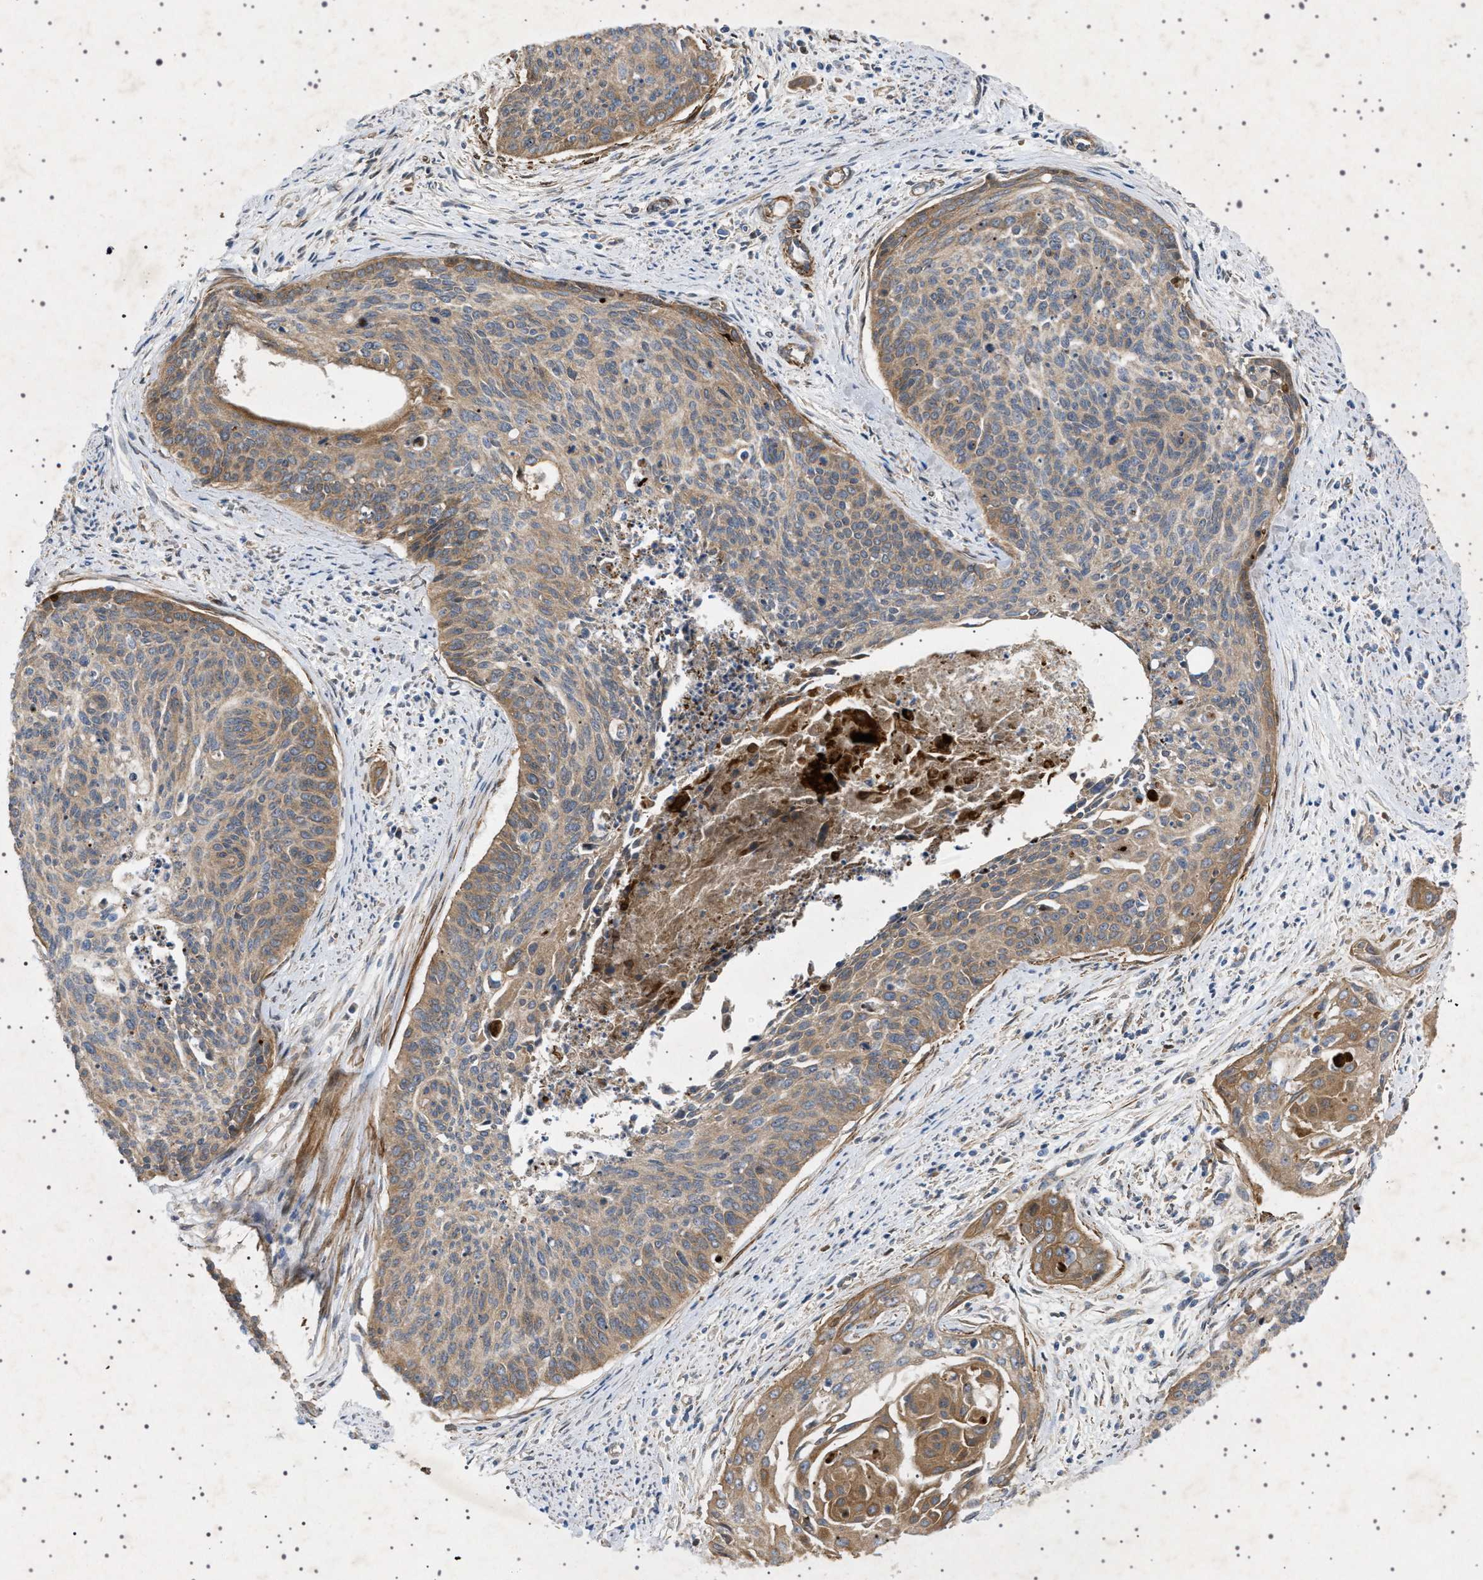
{"staining": {"intensity": "moderate", "quantity": ">75%", "location": "cytoplasmic/membranous"}, "tissue": "cervical cancer", "cell_type": "Tumor cells", "image_type": "cancer", "snomed": [{"axis": "morphology", "description": "Squamous cell carcinoma, NOS"}, {"axis": "topography", "description": "Cervix"}], "caption": "High-power microscopy captured an immunohistochemistry photomicrograph of cervical cancer (squamous cell carcinoma), revealing moderate cytoplasmic/membranous staining in approximately >75% of tumor cells. (brown staining indicates protein expression, while blue staining denotes nuclei).", "gene": "CCDC186", "patient": {"sex": "female", "age": 55}}